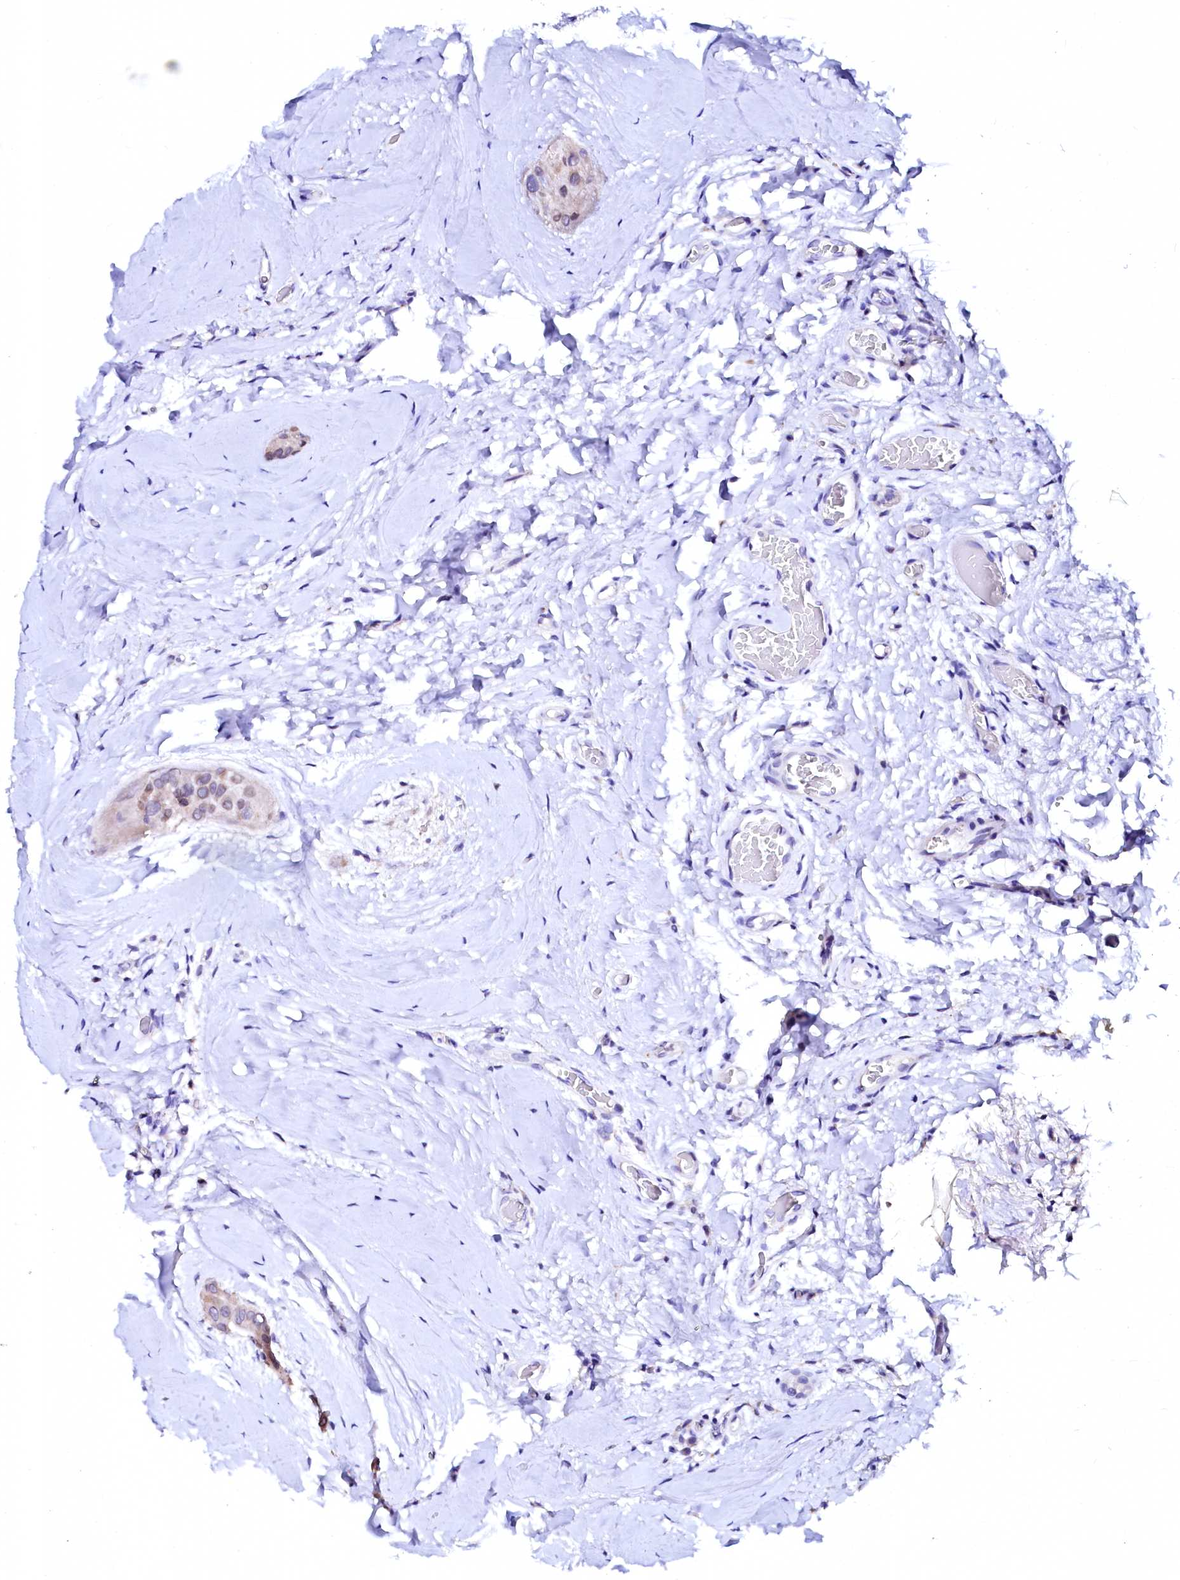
{"staining": {"intensity": "weak", "quantity": "<25%", "location": "cytoplasmic/membranous"}, "tissue": "thyroid cancer", "cell_type": "Tumor cells", "image_type": "cancer", "snomed": [{"axis": "morphology", "description": "Papillary adenocarcinoma, NOS"}, {"axis": "topography", "description": "Thyroid gland"}], "caption": "Tumor cells are negative for brown protein staining in papillary adenocarcinoma (thyroid). (Stains: DAB (3,3'-diaminobenzidine) immunohistochemistry with hematoxylin counter stain, Microscopy: brightfield microscopy at high magnification).", "gene": "NALF1", "patient": {"sex": "male", "age": 33}}